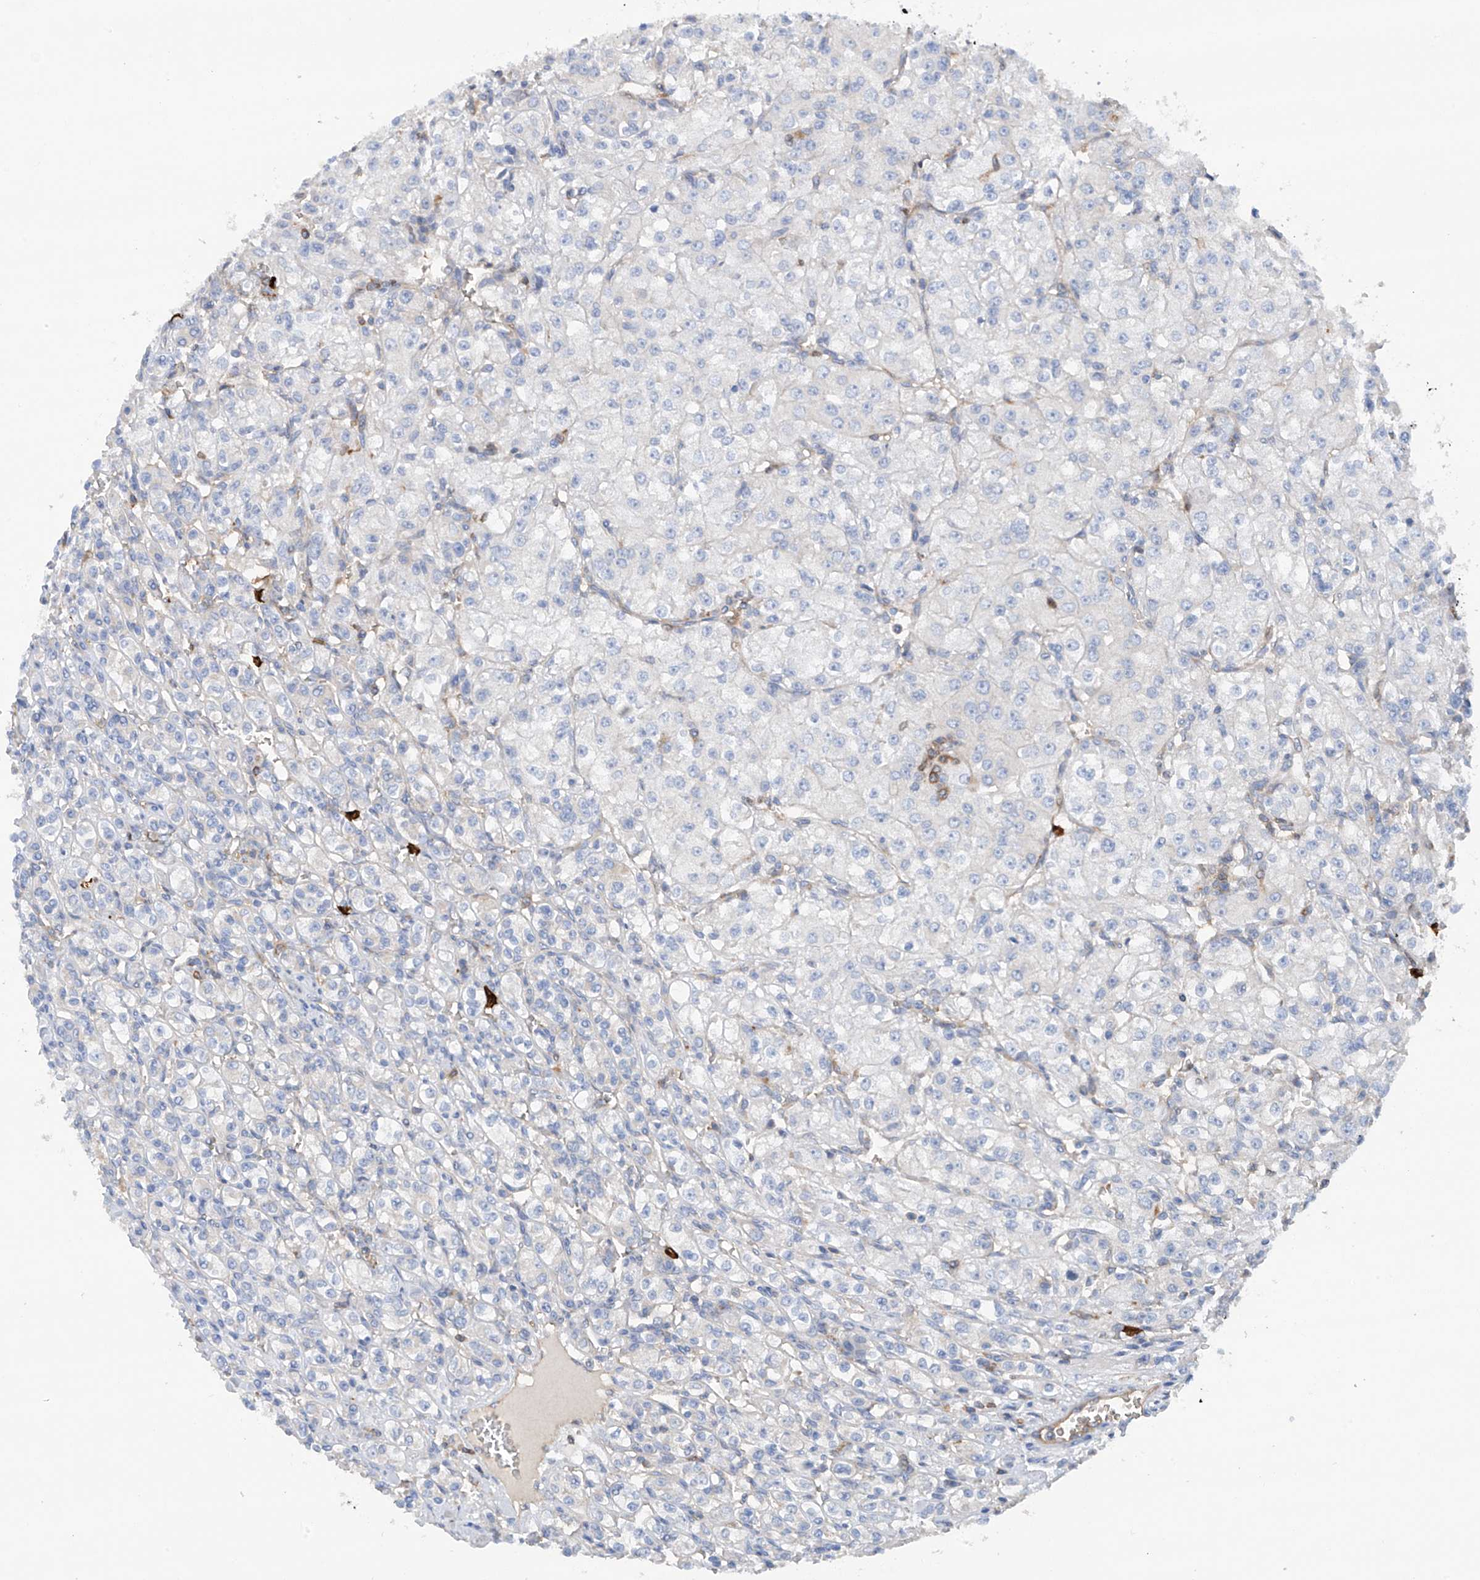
{"staining": {"intensity": "negative", "quantity": "none", "location": "none"}, "tissue": "renal cancer", "cell_type": "Tumor cells", "image_type": "cancer", "snomed": [{"axis": "morphology", "description": "Adenocarcinoma, NOS"}, {"axis": "topography", "description": "Kidney"}], "caption": "Tumor cells show no significant positivity in adenocarcinoma (renal).", "gene": "PHACTR2", "patient": {"sex": "male", "age": 77}}